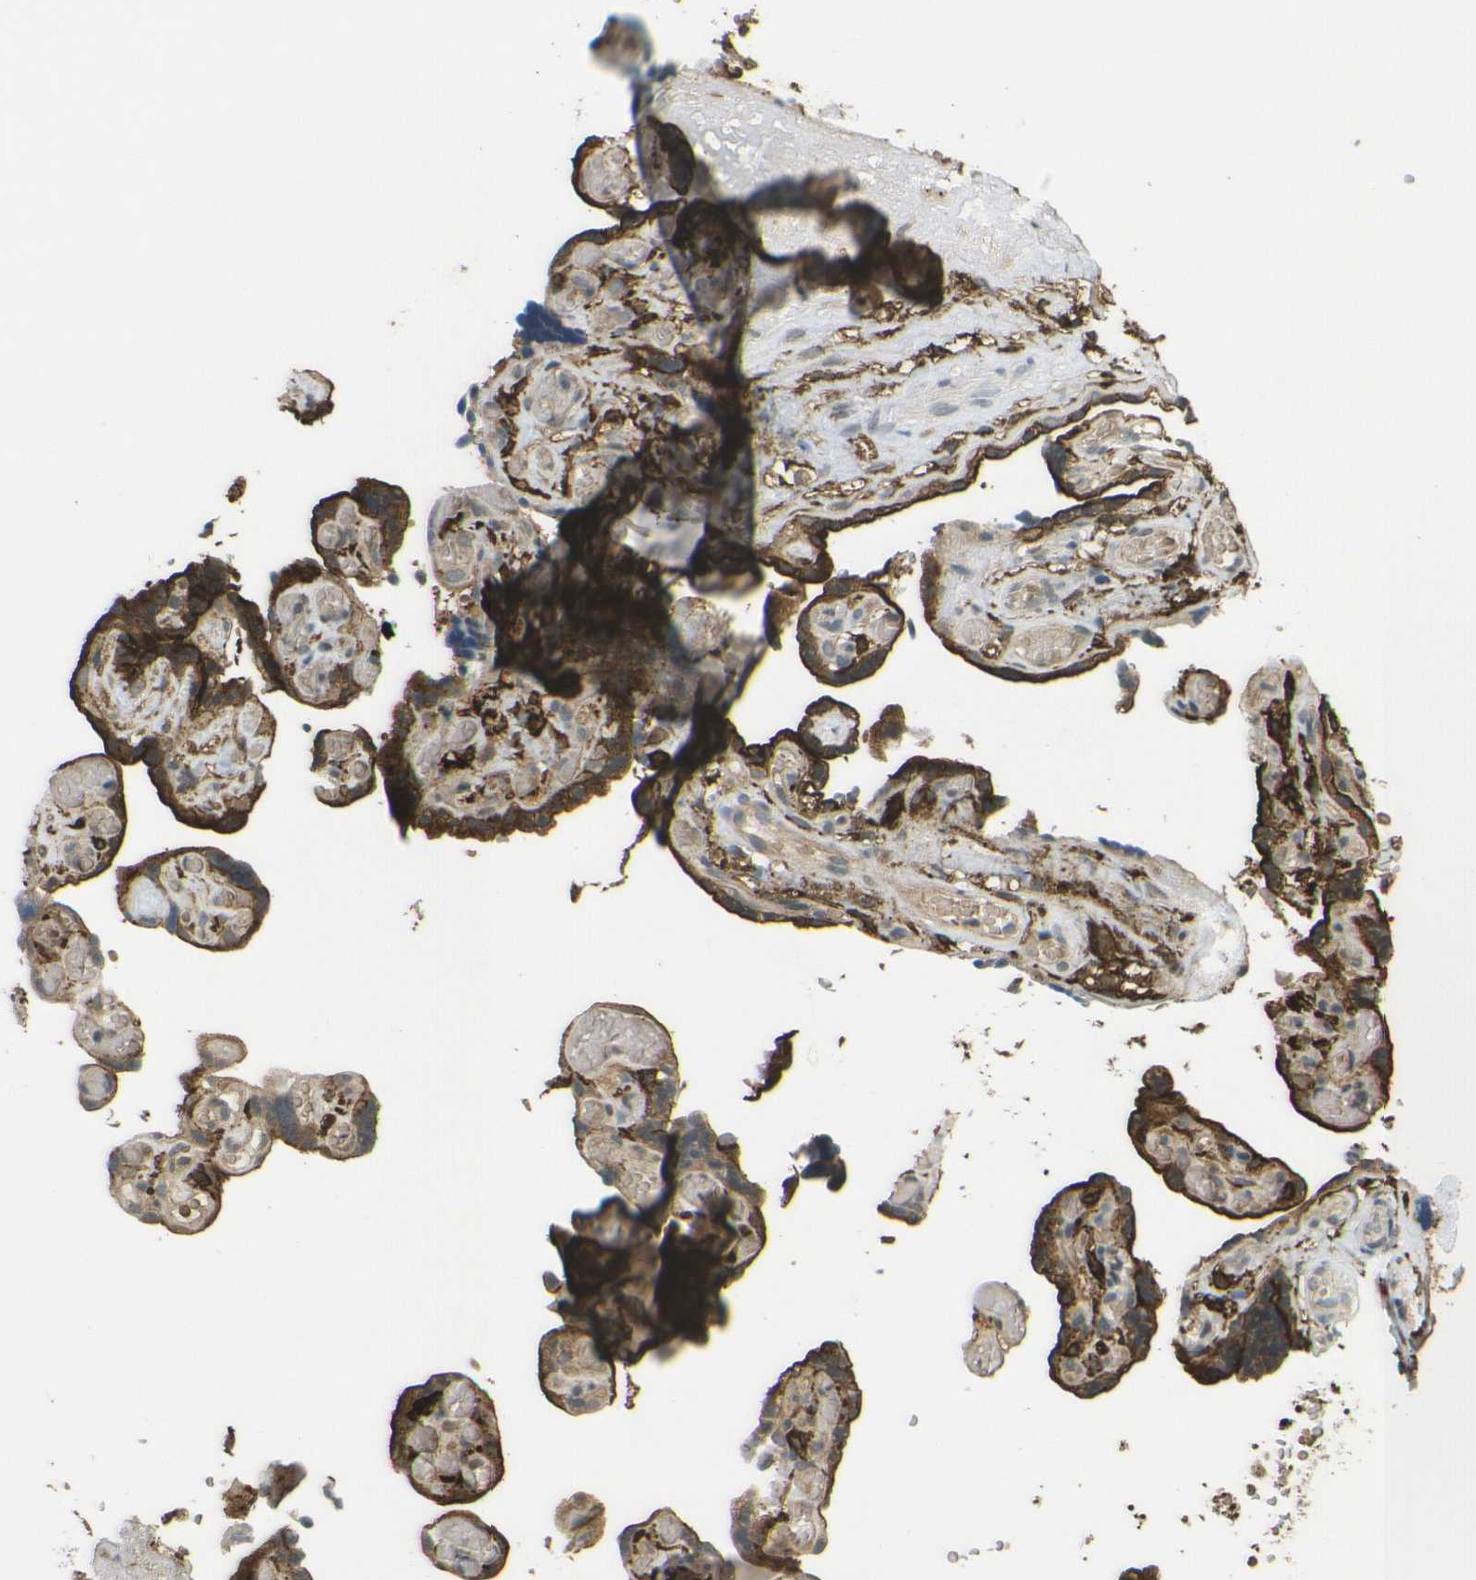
{"staining": {"intensity": "strong", "quantity": ">75%", "location": "cytoplasmic/membranous"}, "tissue": "placenta", "cell_type": "Trophoblastic cells", "image_type": "normal", "snomed": [{"axis": "morphology", "description": "Normal tissue, NOS"}, {"axis": "topography", "description": "Placenta"}], "caption": "Trophoblastic cells show strong cytoplasmic/membranous staining in about >75% of cells in unremarkable placenta.", "gene": "DAB2", "patient": {"sex": "female", "age": 30}}